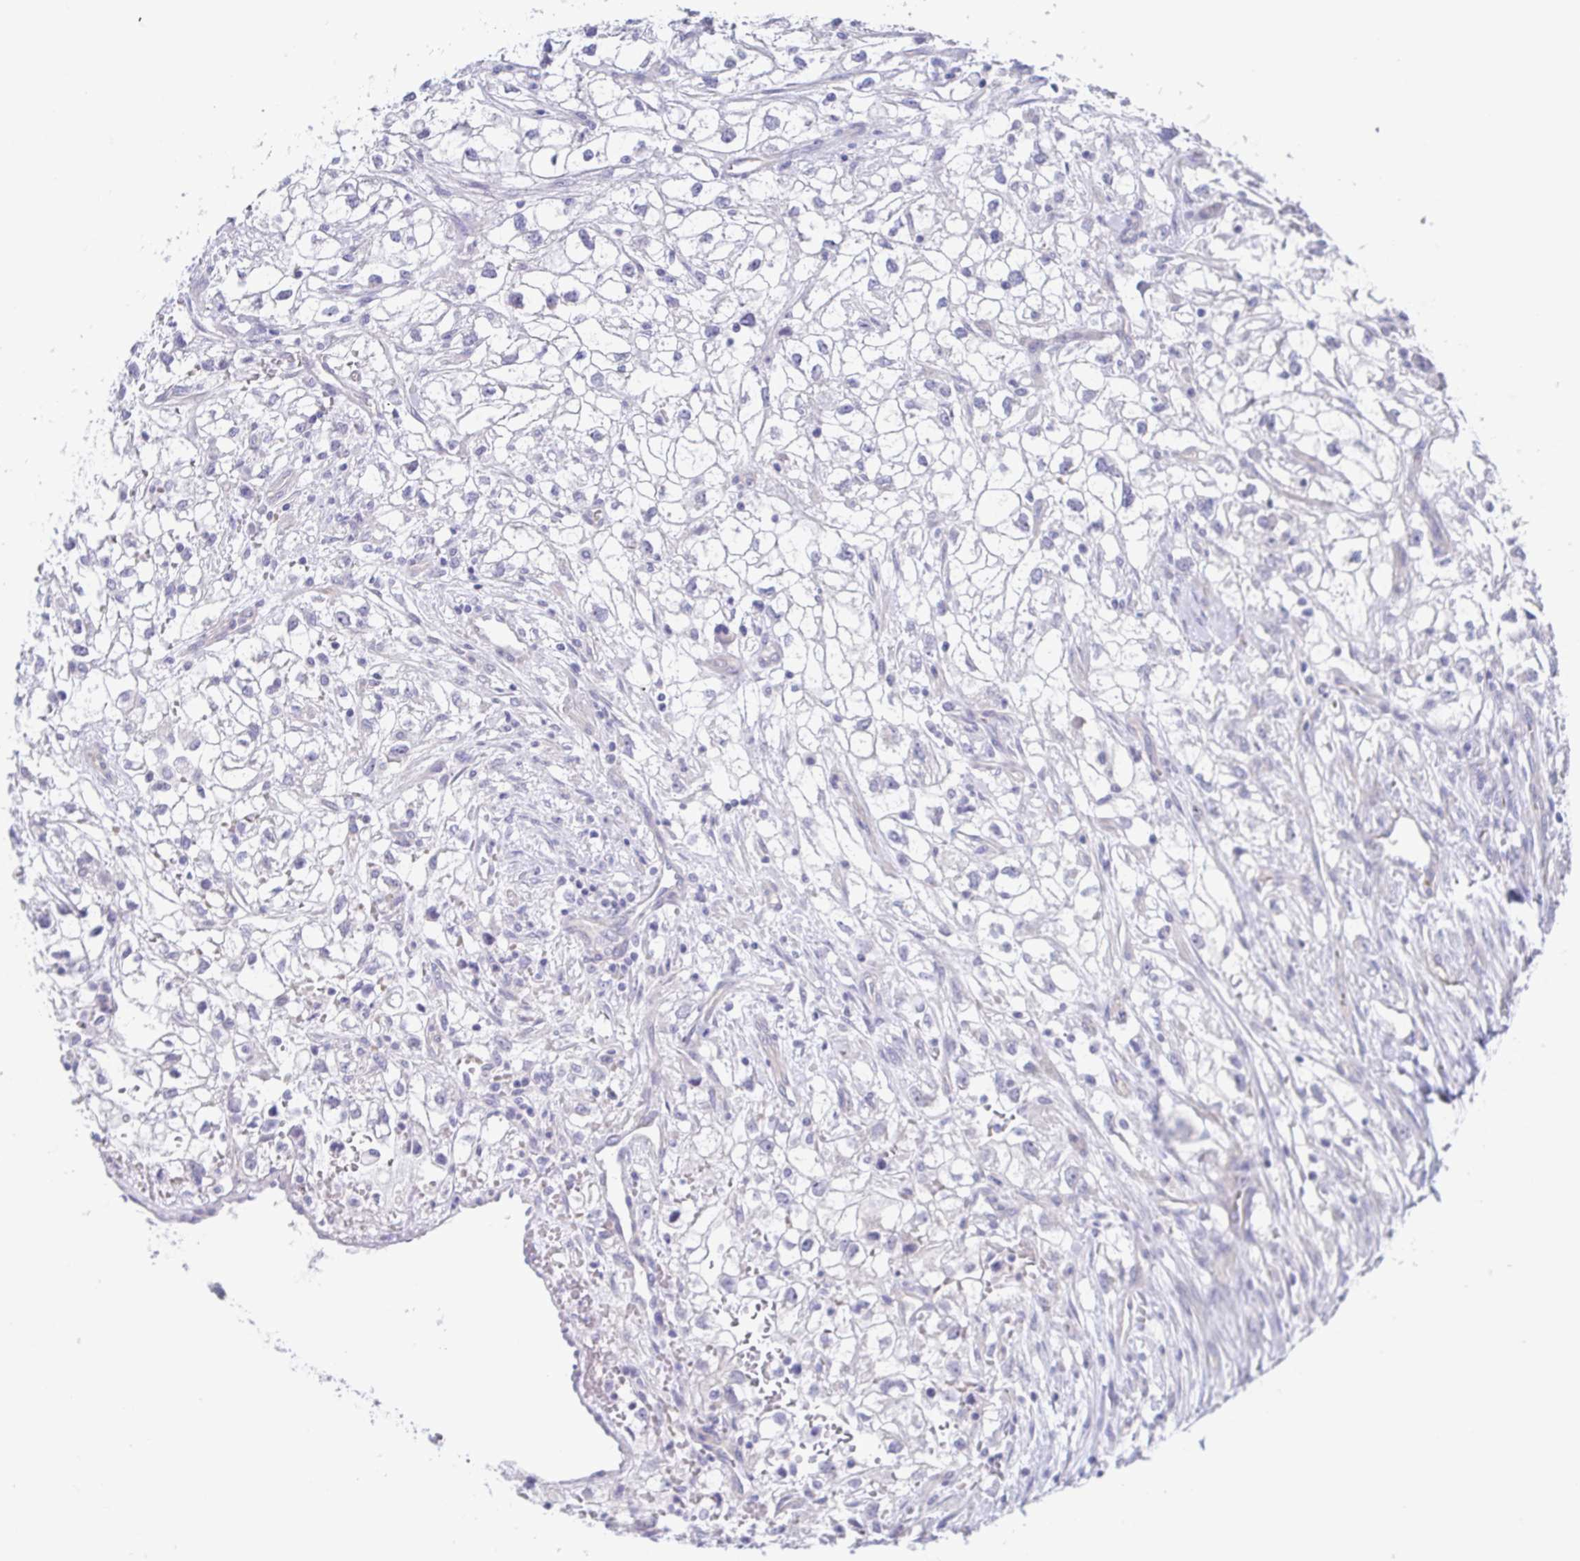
{"staining": {"intensity": "negative", "quantity": "none", "location": "none"}, "tissue": "renal cancer", "cell_type": "Tumor cells", "image_type": "cancer", "snomed": [{"axis": "morphology", "description": "Adenocarcinoma, NOS"}, {"axis": "topography", "description": "Kidney"}], "caption": "Tumor cells are negative for brown protein staining in renal cancer.", "gene": "TEX12", "patient": {"sex": "male", "age": 59}}